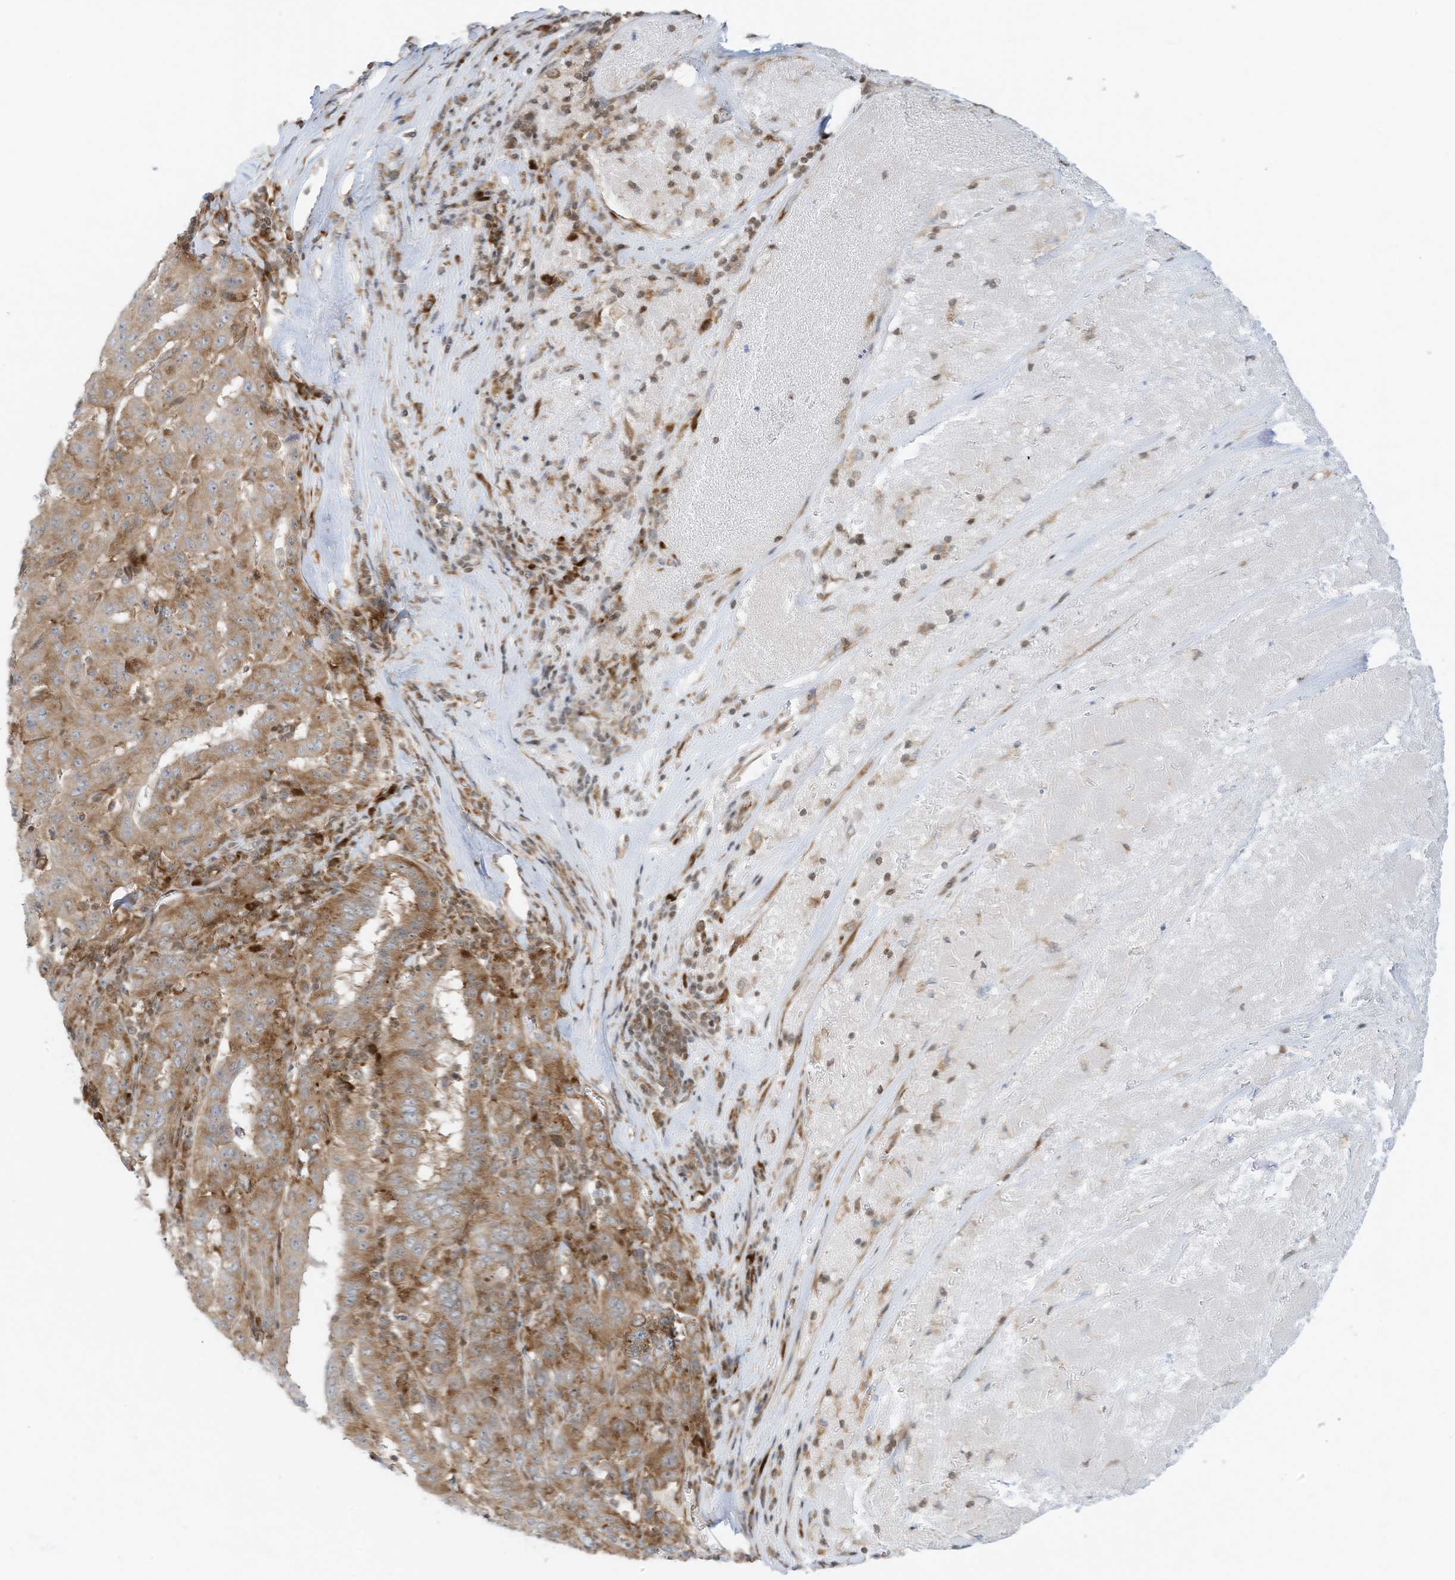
{"staining": {"intensity": "moderate", "quantity": ">75%", "location": "cytoplasmic/membranous"}, "tissue": "pancreatic cancer", "cell_type": "Tumor cells", "image_type": "cancer", "snomed": [{"axis": "morphology", "description": "Adenocarcinoma, NOS"}, {"axis": "topography", "description": "Pancreas"}], "caption": "An image of human pancreatic adenocarcinoma stained for a protein shows moderate cytoplasmic/membranous brown staining in tumor cells.", "gene": "EDF1", "patient": {"sex": "male", "age": 63}}